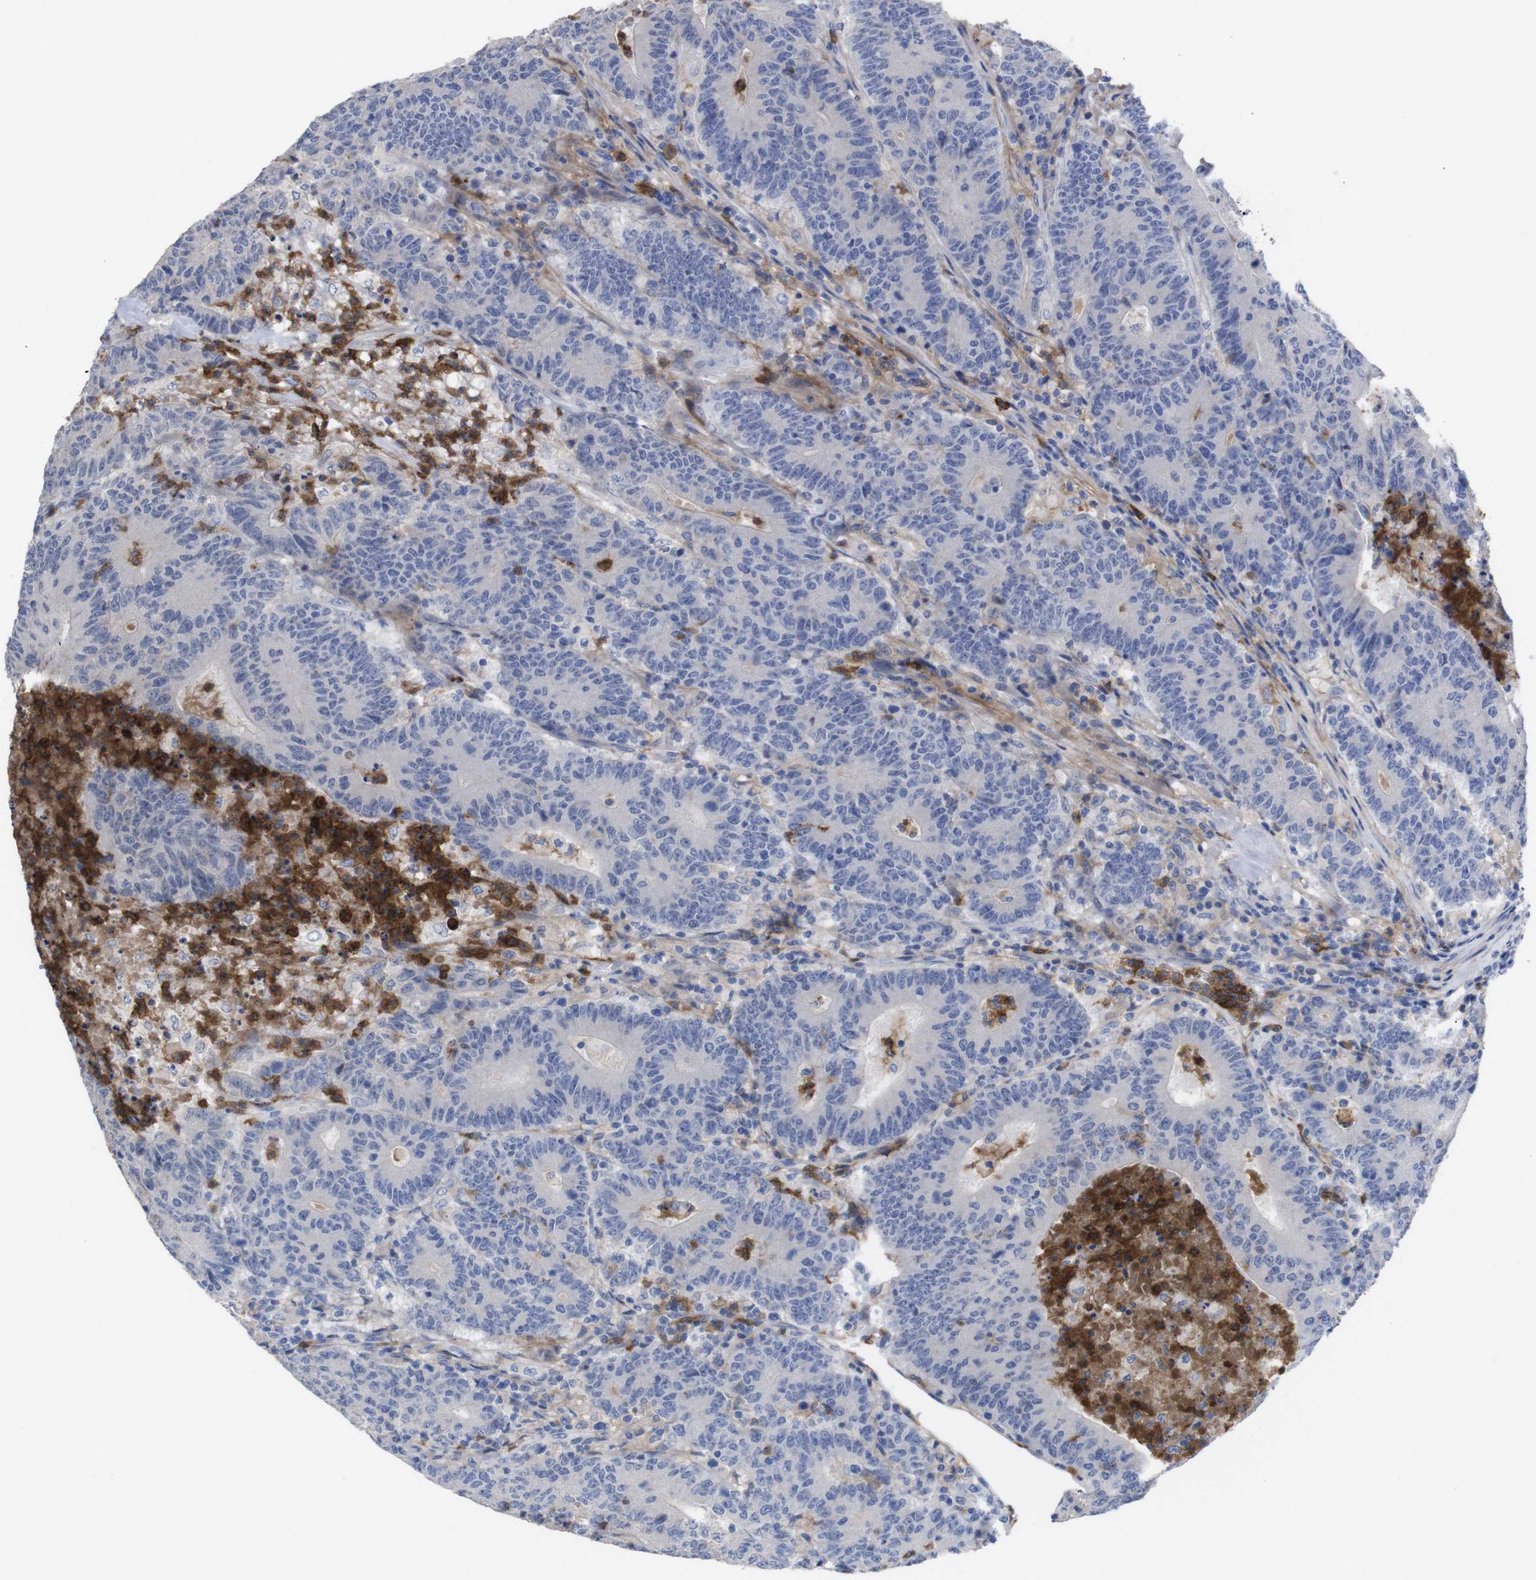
{"staining": {"intensity": "negative", "quantity": "none", "location": "none"}, "tissue": "colorectal cancer", "cell_type": "Tumor cells", "image_type": "cancer", "snomed": [{"axis": "morphology", "description": "Normal tissue, NOS"}, {"axis": "morphology", "description": "Adenocarcinoma, NOS"}, {"axis": "topography", "description": "Colon"}], "caption": "This is a image of immunohistochemistry (IHC) staining of adenocarcinoma (colorectal), which shows no staining in tumor cells.", "gene": "C5AR1", "patient": {"sex": "female", "age": 75}}